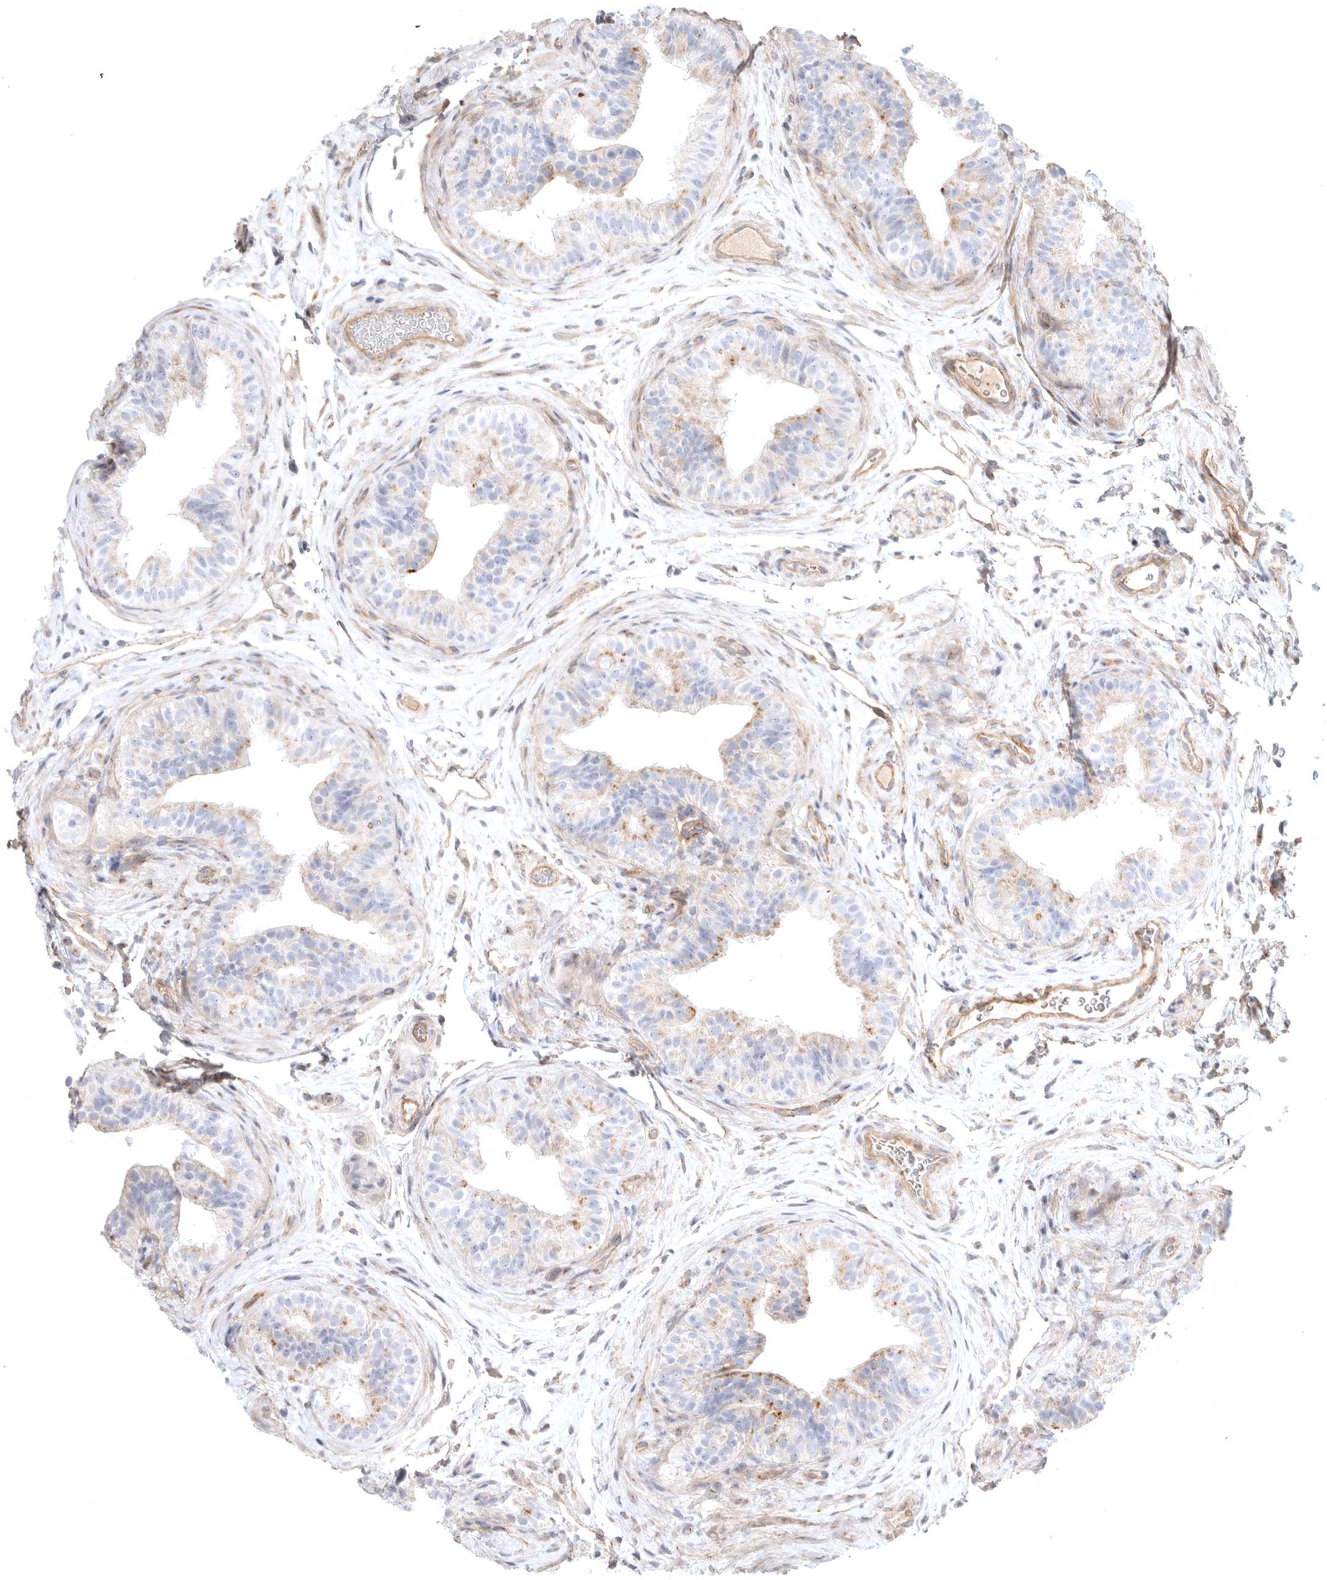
{"staining": {"intensity": "moderate", "quantity": "<25%", "location": "cytoplasmic/membranous"}, "tissue": "epididymis", "cell_type": "Glandular cells", "image_type": "normal", "snomed": [{"axis": "morphology", "description": "Normal tissue, NOS"}, {"axis": "topography", "description": "Epididymis"}], "caption": "Protein staining shows moderate cytoplasmic/membranous positivity in about <25% of glandular cells in unremarkable epididymis. The staining was performed using DAB (3,3'-diaminobenzidine) to visualize the protein expression in brown, while the nuclei were stained in blue with hematoxylin (Magnification: 20x).", "gene": "LONRF1", "patient": {"sex": "male", "age": 49}}